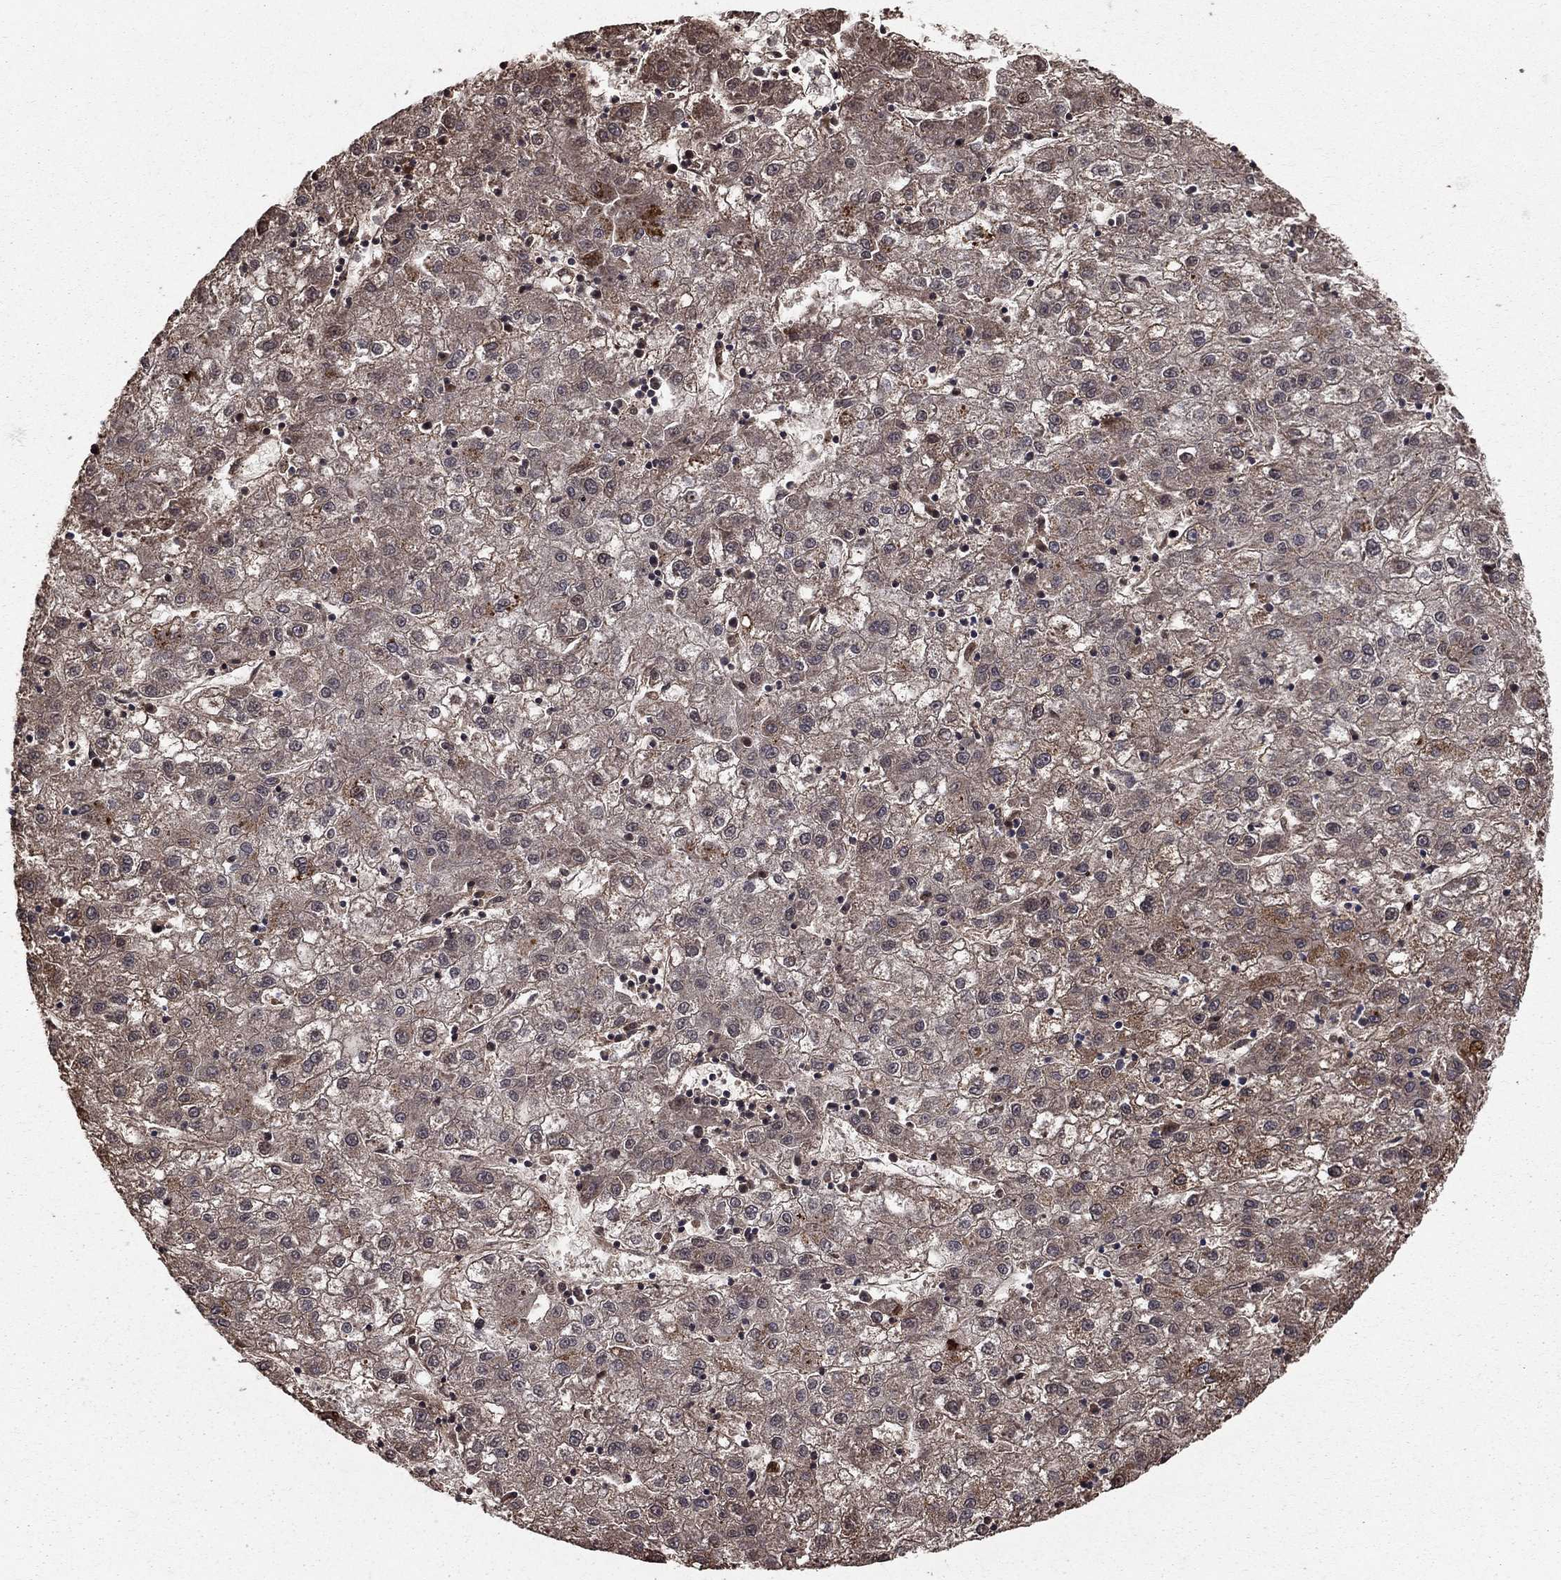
{"staining": {"intensity": "negative", "quantity": "none", "location": "none"}, "tissue": "liver cancer", "cell_type": "Tumor cells", "image_type": "cancer", "snomed": [{"axis": "morphology", "description": "Carcinoma, Hepatocellular, NOS"}, {"axis": "topography", "description": "Liver"}], "caption": "This is a photomicrograph of immunohistochemistry staining of liver hepatocellular carcinoma, which shows no staining in tumor cells.", "gene": "ACOT13", "patient": {"sex": "male", "age": 72}}